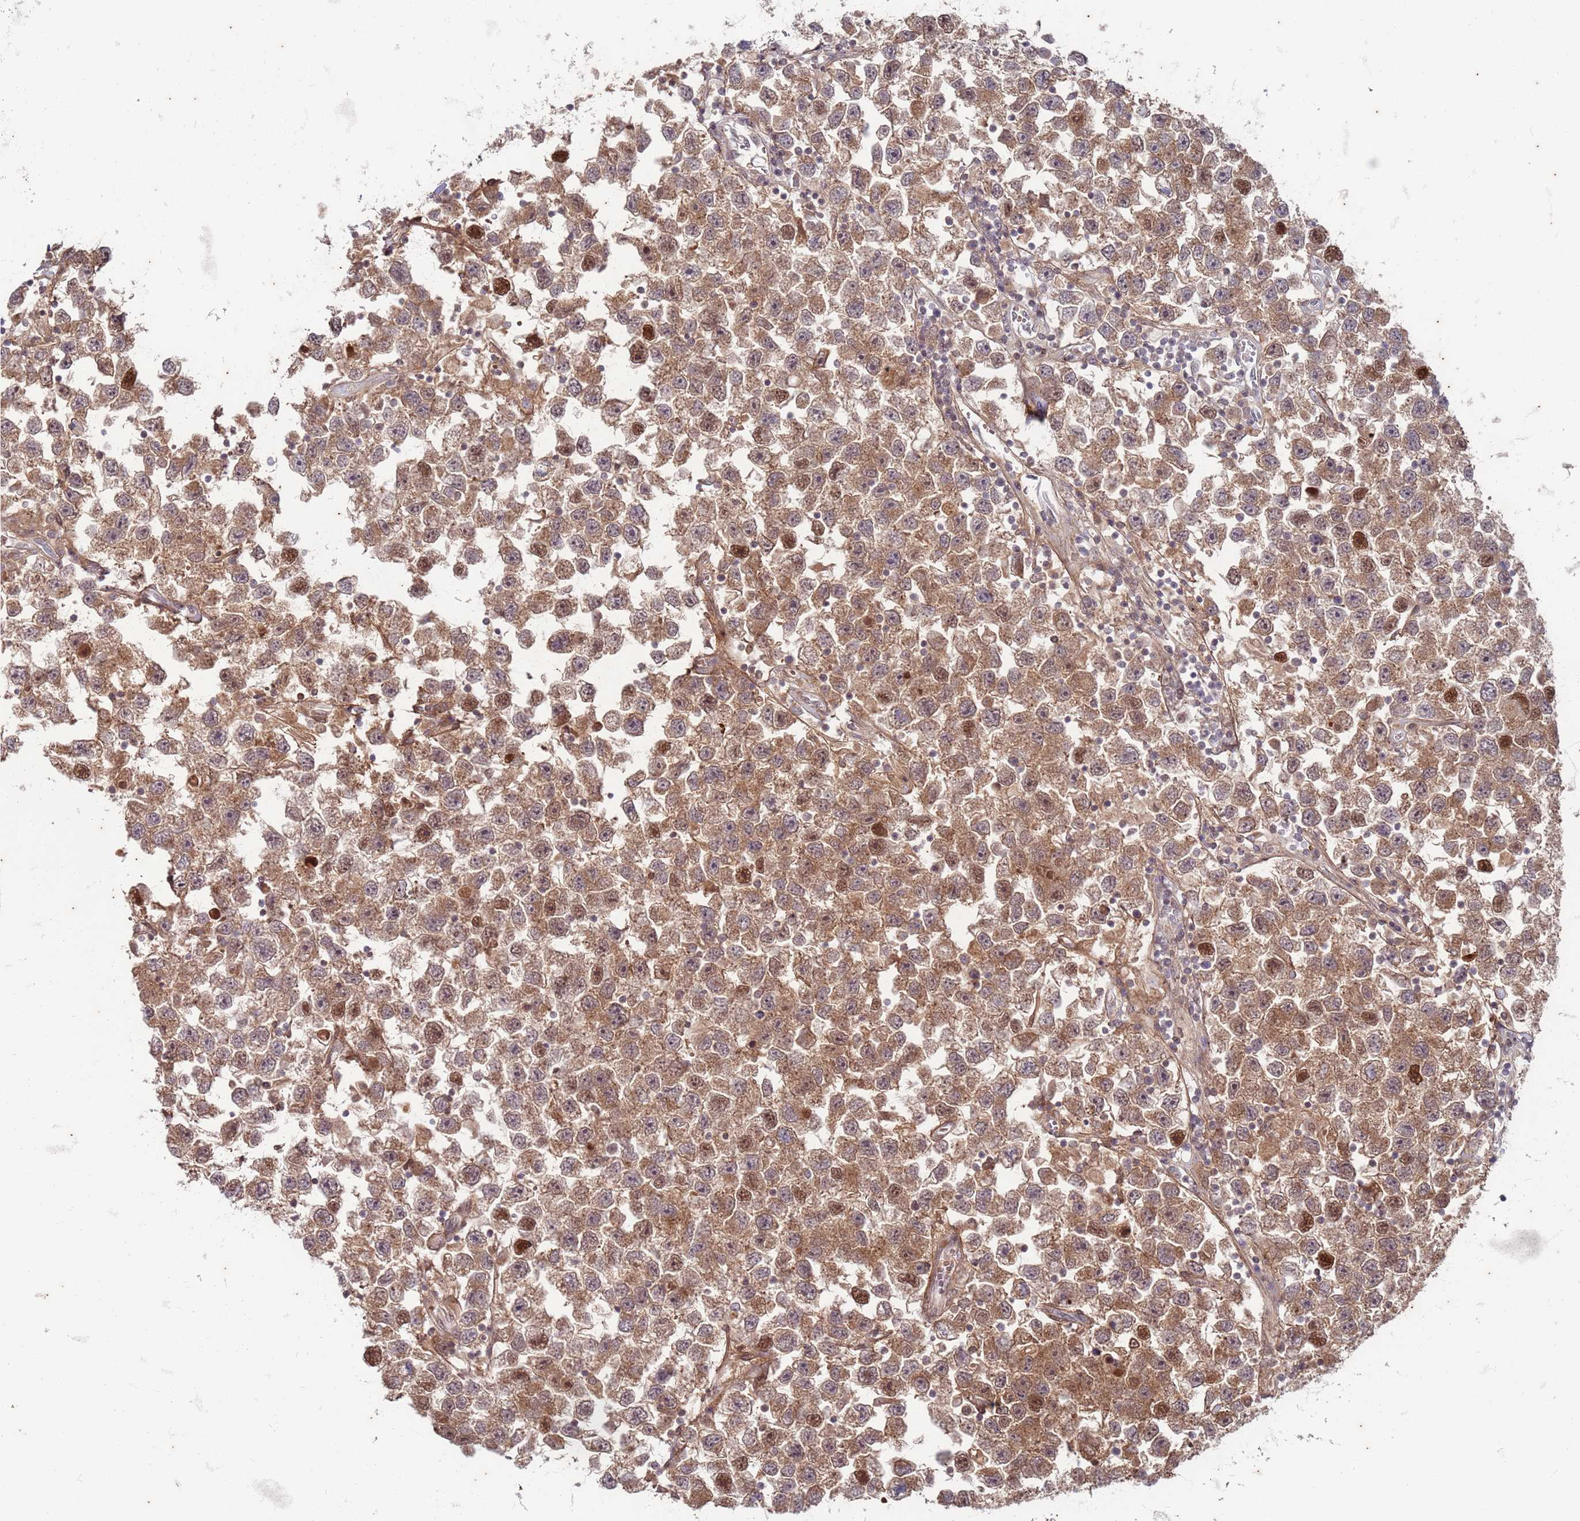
{"staining": {"intensity": "moderate", "quantity": ">75%", "location": "cytoplasmic/membranous,nuclear"}, "tissue": "testis cancer", "cell_type": "Tumor cells", "image_type": "cancer", "snomed": [{"axis": "morphology", "description": "Seminoma, NOS"}, {"axis": "topography", "description": "Testis"}], "caption": "DAB (3,3'-diaminobenzidine) immunohistochemical staining of human testis cancer displays moderate cytoplasmic/membranous and nuclear protein expression in approximately >75% of tumor cells.", "gene": "TRMT6", "patient": {"sex": "male", "age": 26}}